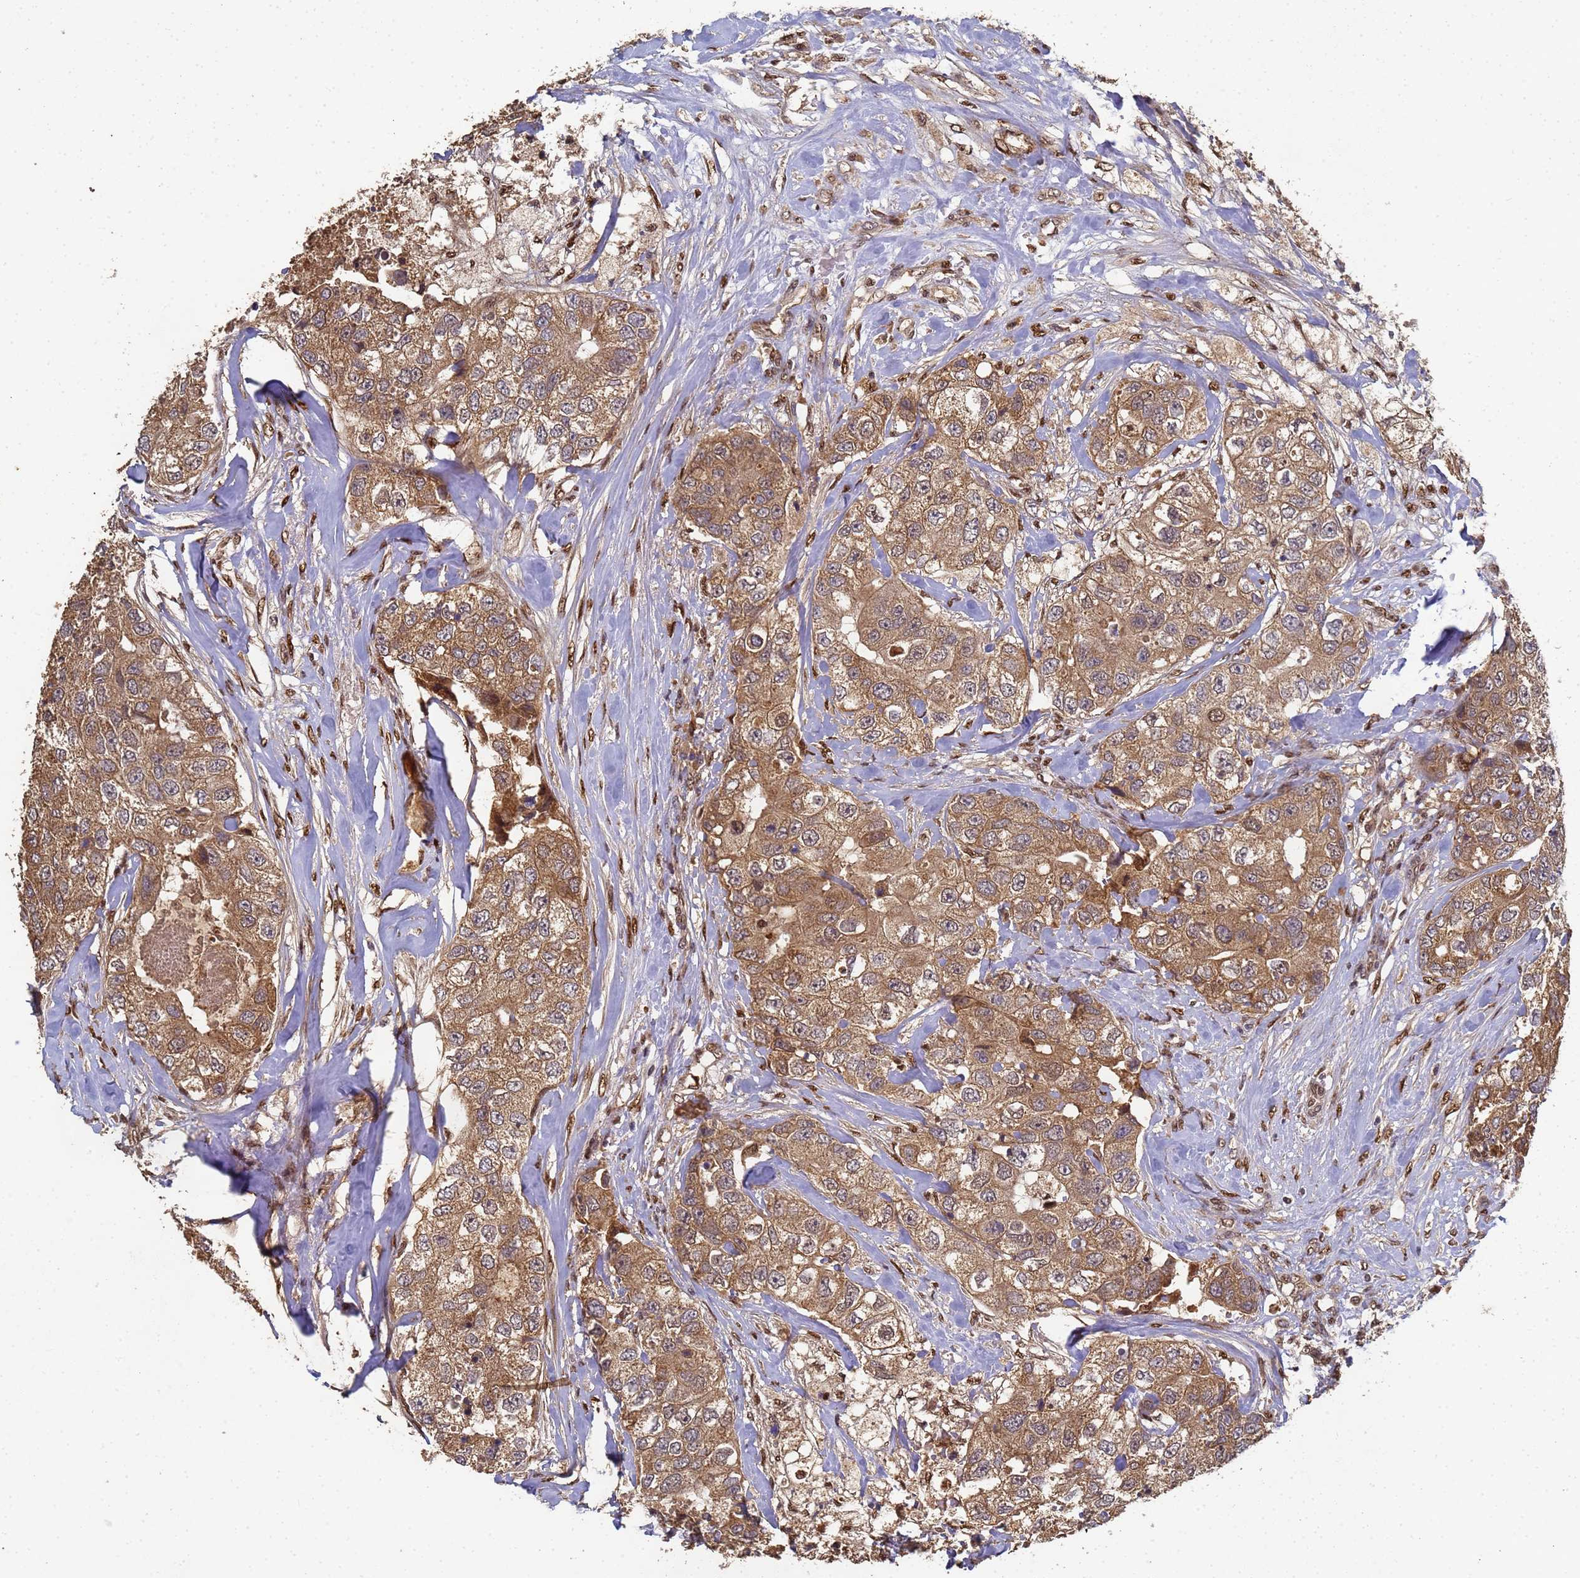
{"staining": {"intensity": "moderate", "quantity": ">75%", "location": "cytoplasmic/membranous"}, "tissue": "breast cancer", "cell_type": "Tumor cells", "image_type": "cancer", "snomed": [{"axis": "morphology", "description": "Duct carcinoma"}, {"axis": "topography", "description": "Breast"}], "caption": "Human infiltrating ductal carcinoma (breast) stained for a protein (brown) shows moderate cytoplasmic/membranous positive positivity in approximately >75% of tumor cells.", "gene": "SECISBP2", "patient": {"sex": "female", "age": 62}}